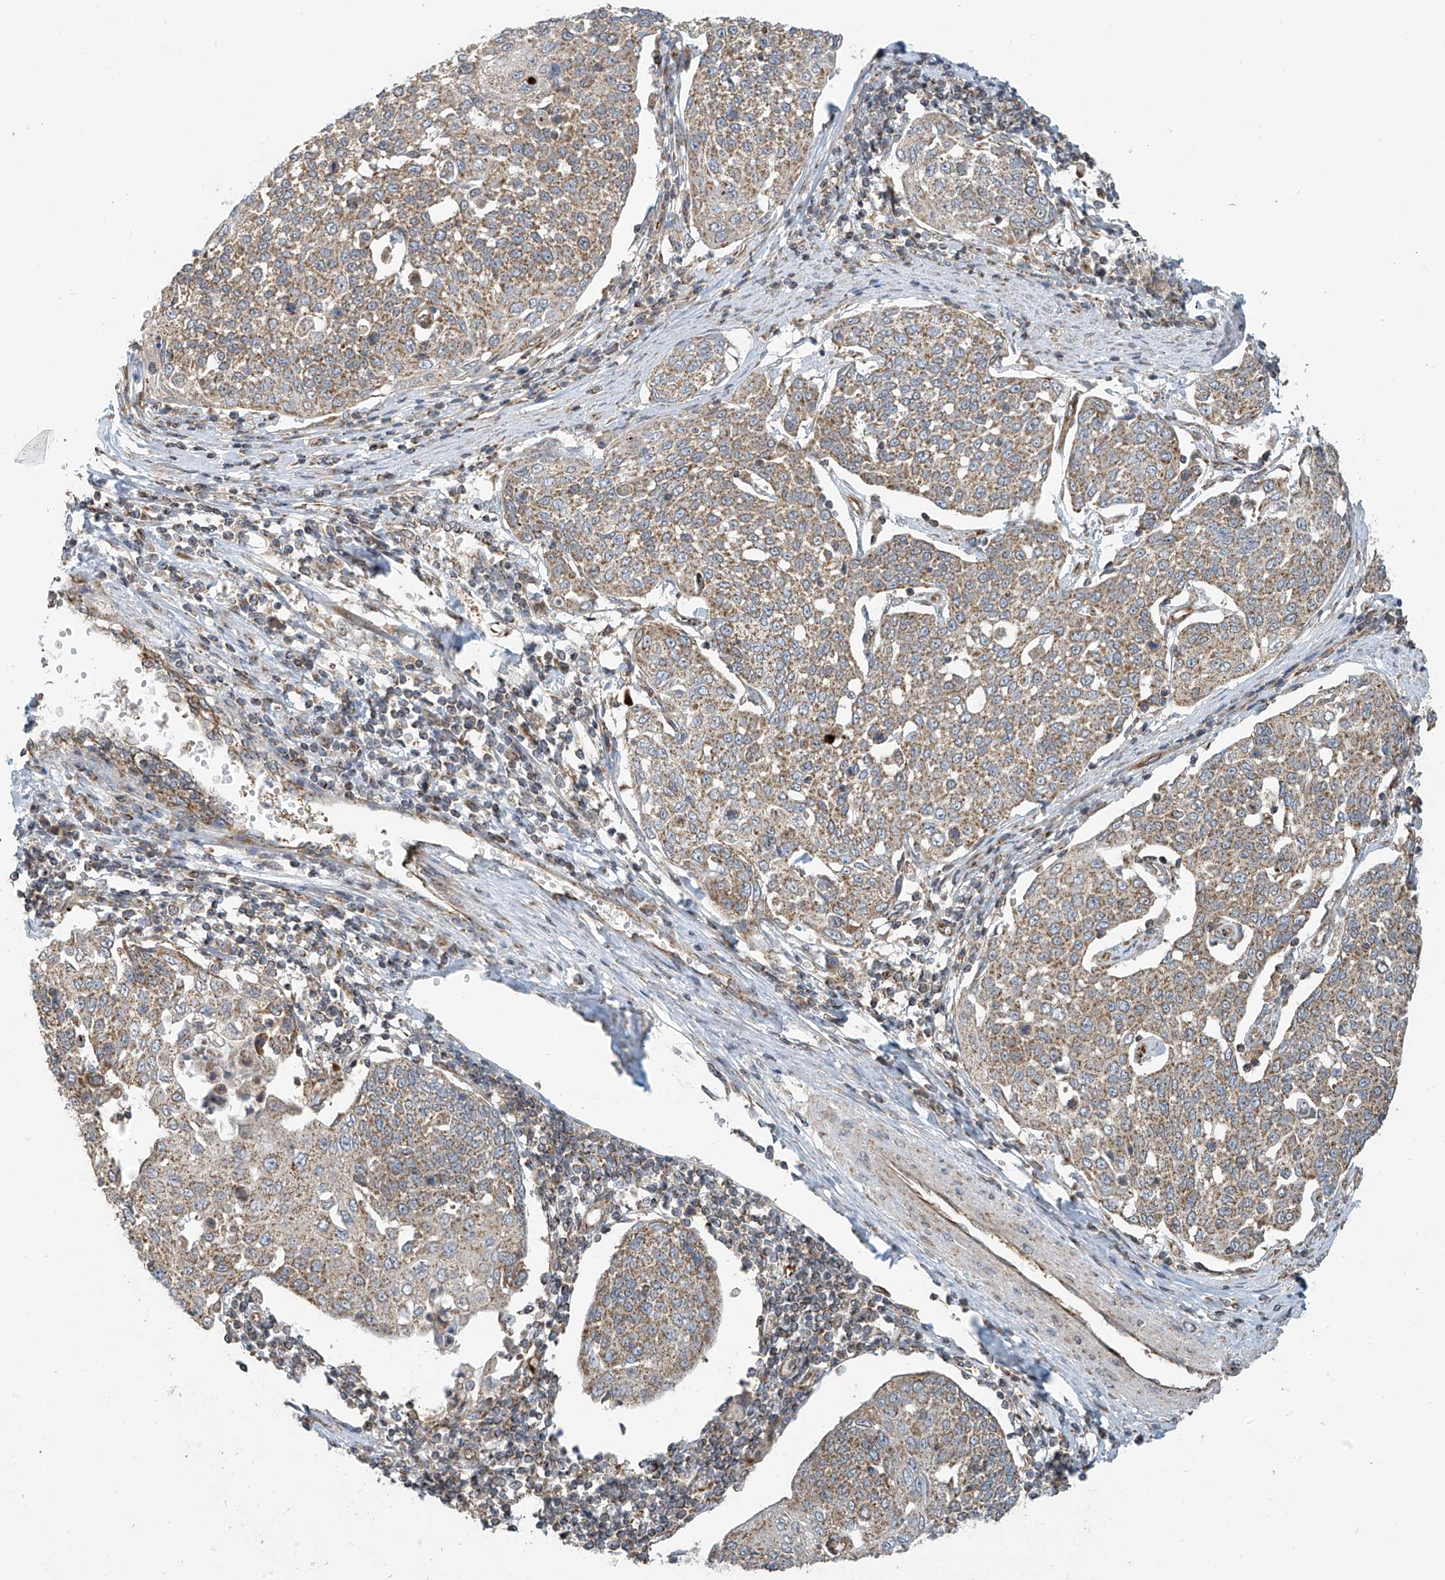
{"staining": {"intensity": "moderate", "quantity": "25%-75%", "location": "cytoplasmic/membranous"}, "tissue": "cervical cancer", "cell_type": "Tumor cells", "image_type": "cancer", "snomed": [{"axis": "morphology", "description": "Squamous cell carcinoma, NOS"}, {"axis": "topography", "description": "Cervix"}], "caption": "Approximately 25%-75% of tumor cells in squamous cell carcinoma (cervical) demonstrate moderate cytoplasmic/membranous protein positivity as visualized by brown immunohistochemical staining.", "gene": "METTL6", "patient": {"sex": "female", "age": 34}}